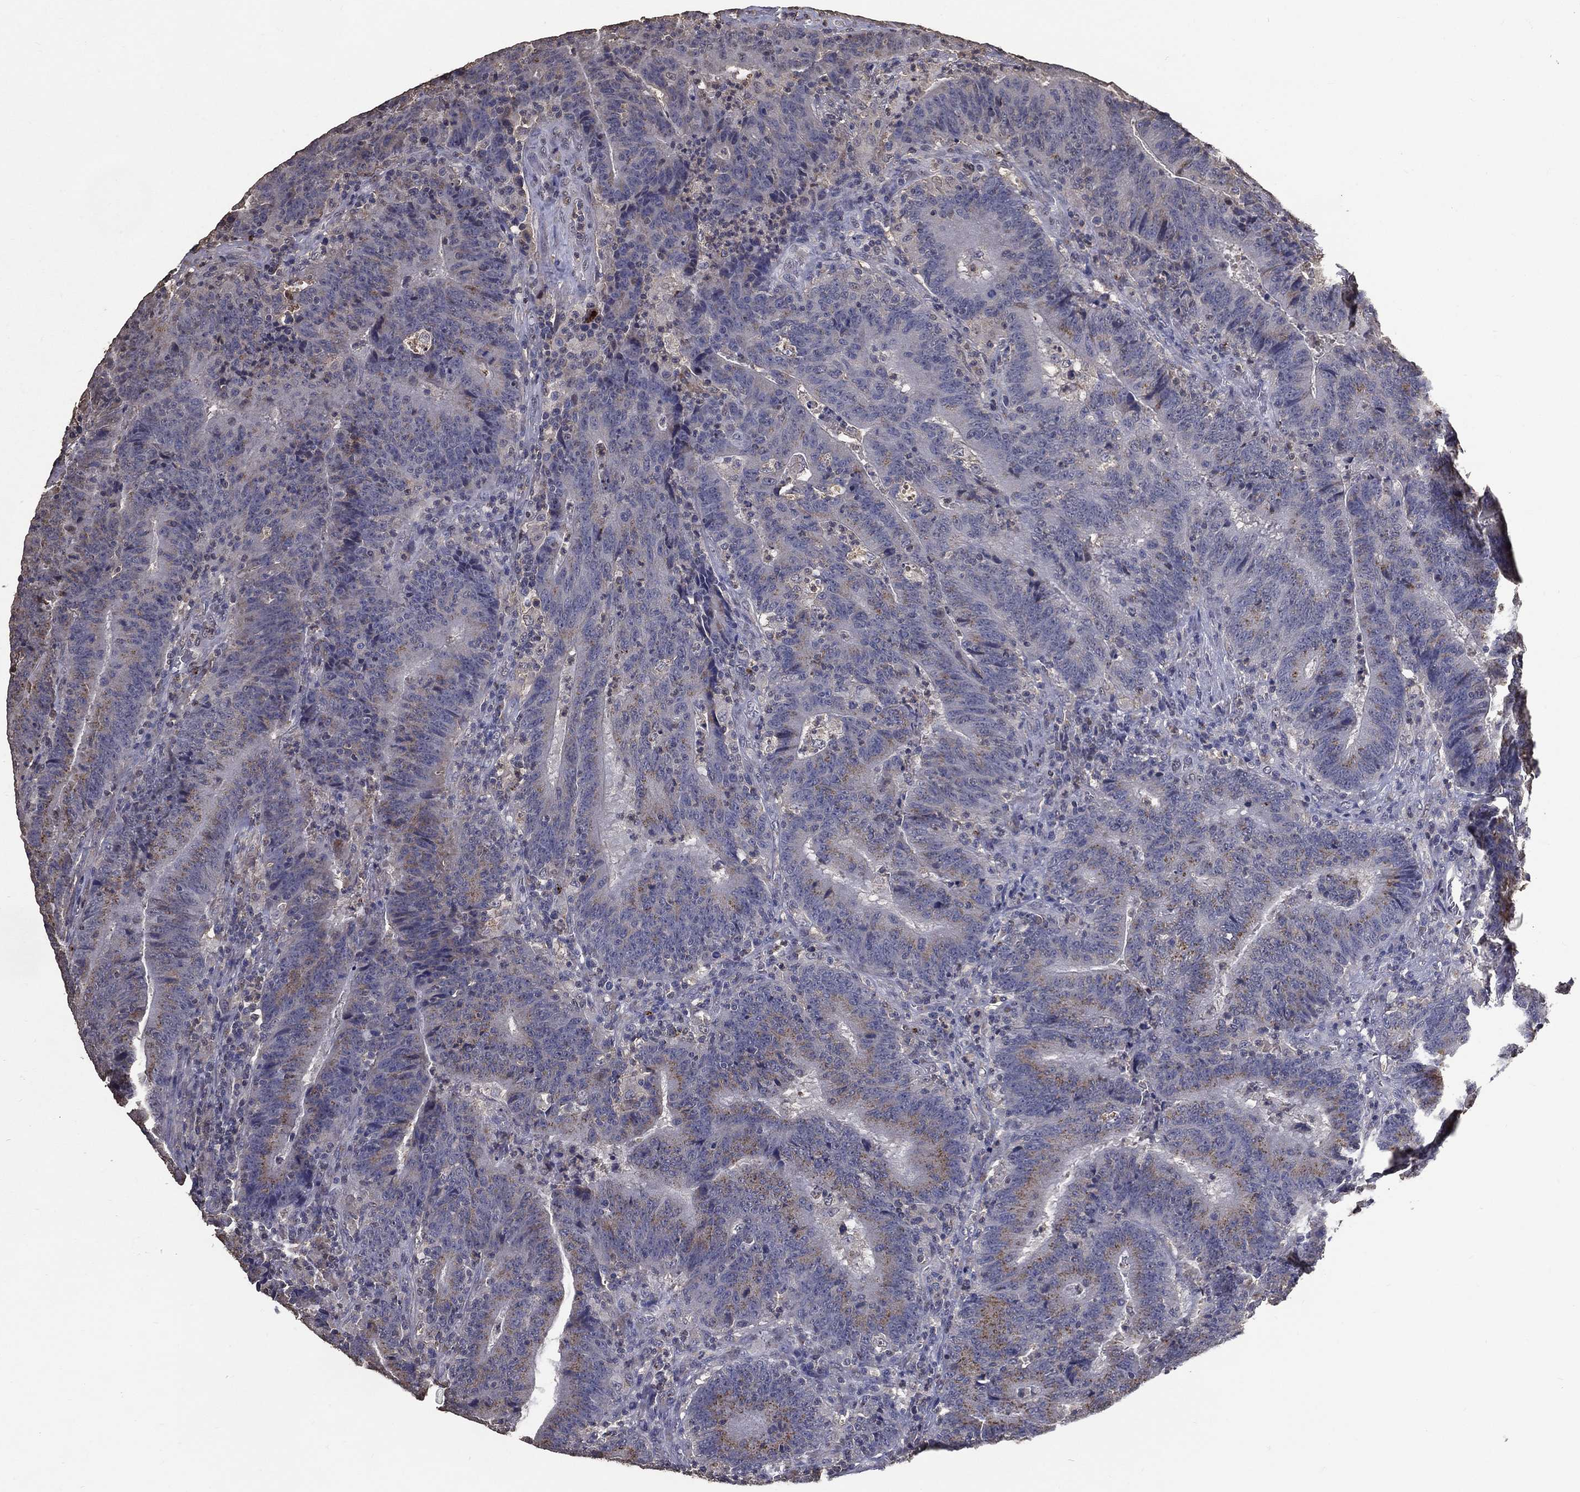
{"staining": {"intensity": "weak", "quantity": "25%-75%", "location": "cytoplasmic/membranous"}, "tissue": "colorectal cancer", "cell_type": "Tumor cells", "image_type": "cancer", "snomed": [{"axis": "morphology", "description": "Adenocarcinoma, NOS"}, {"axis": "topography", "description": "Colon"}], "caption": "High-magnification brightfield microscopy of colorectal cancer (adenocarcinoma) stained with DAB (brown) and counterstained with hematoxylin (blue). tumor cells exhibit weak cytoplasmic/membranous staining is present in about25%-75% of cells. The staining was performed using DAB to visualize the protein expression in brown, while the nuclei were stained in blue with hematoxylin (Magnification: 20x).", "gene": "GPR183", "patient": {"sex": "female", "age": 75}}